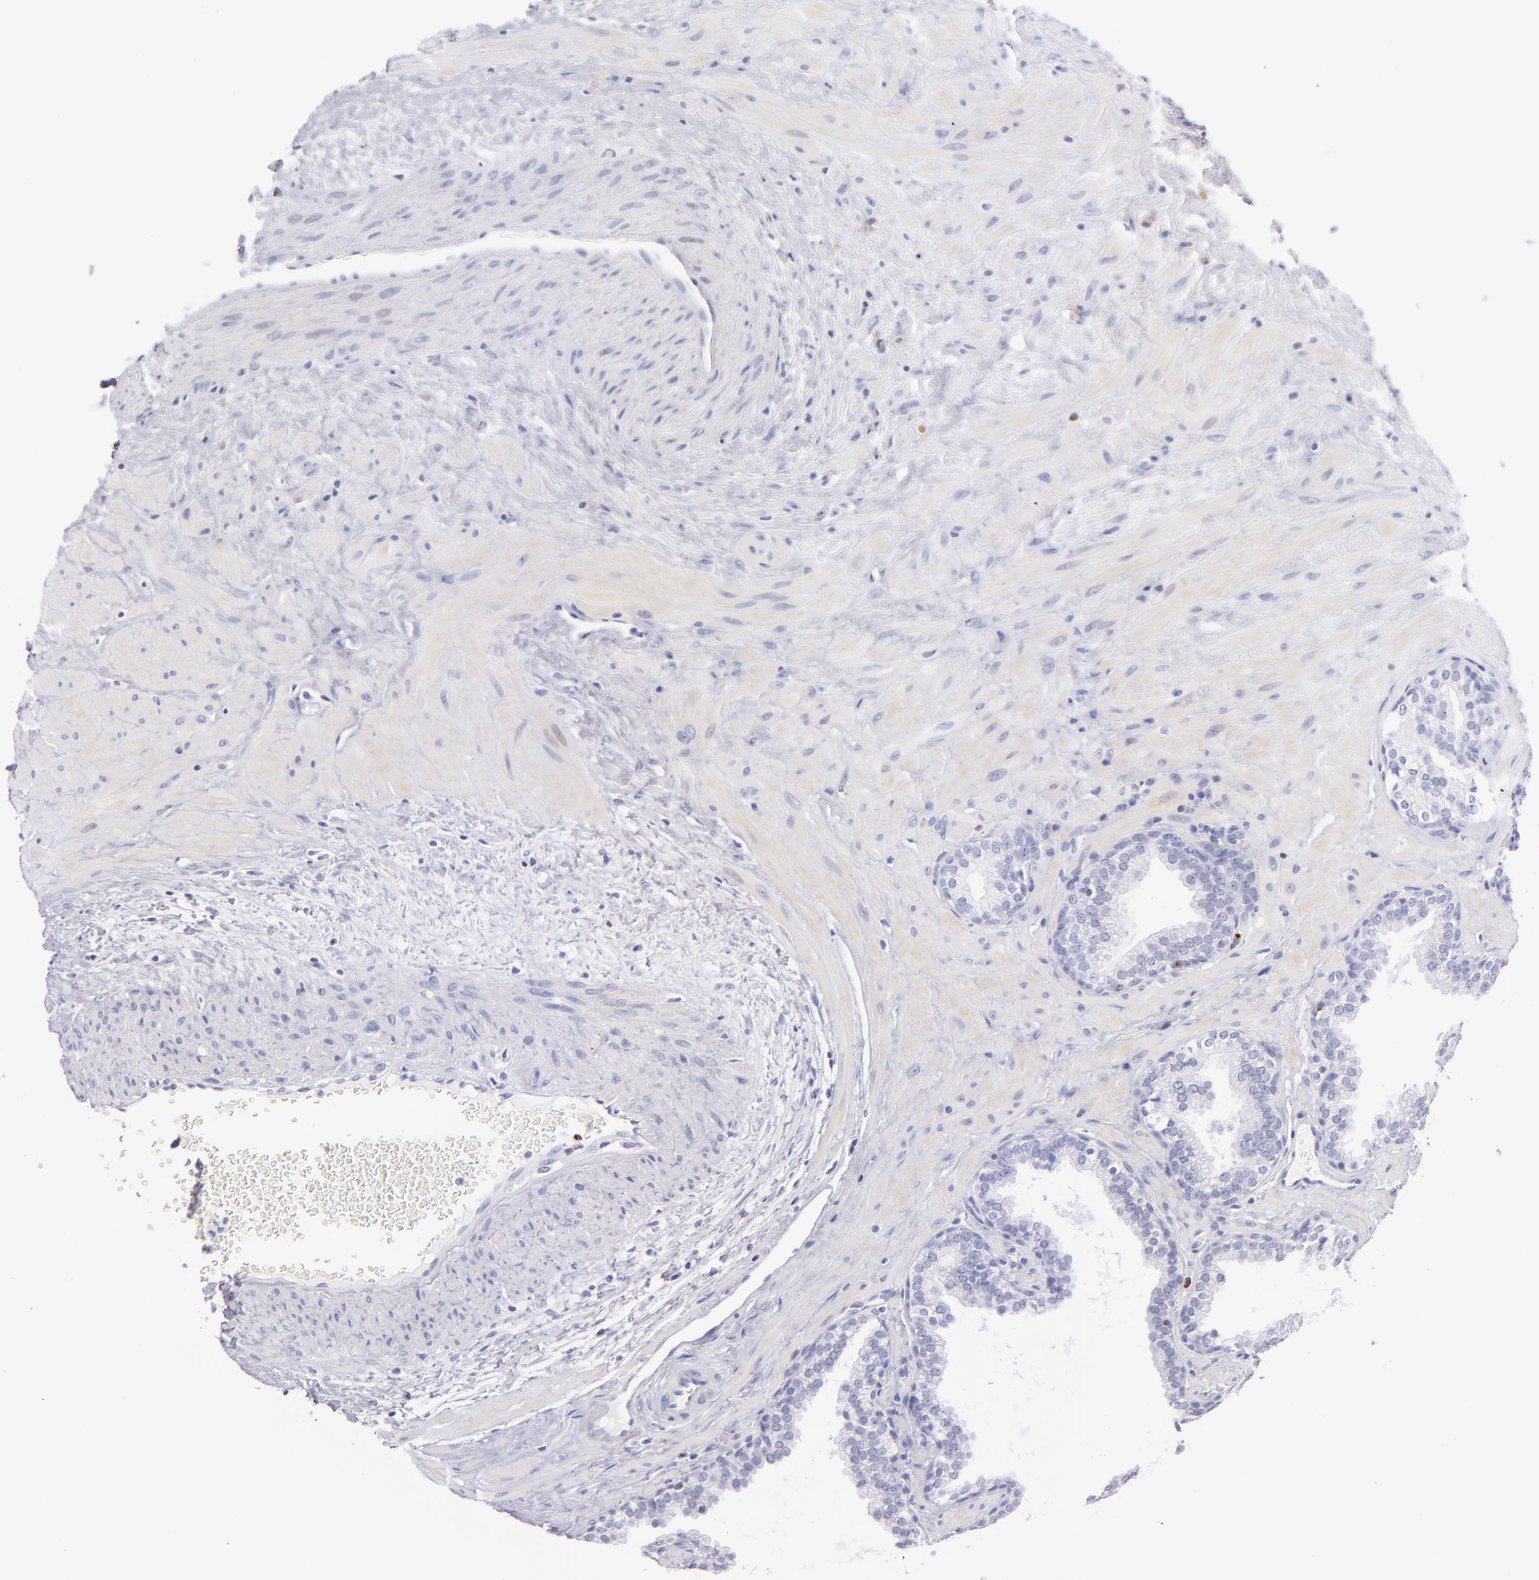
{"staining": {"intensity": "negative", "quantity": "none", "location": "none"}, "tissue": "prostate", "cell_type": "Glandular cells", "image_type": "normal", "snomed": [{"axis": "morphology", "description": "Normal tissue, NOS"}, {"axis": "topography", "description": "Prostate"}], "caption": "There is no significant positivity in glandular cells of prostate. (DAB immunohistochemistry (IHC), high magnification).", "gene": "PRF1", "patient": {"sex": "male", "age": 51}}